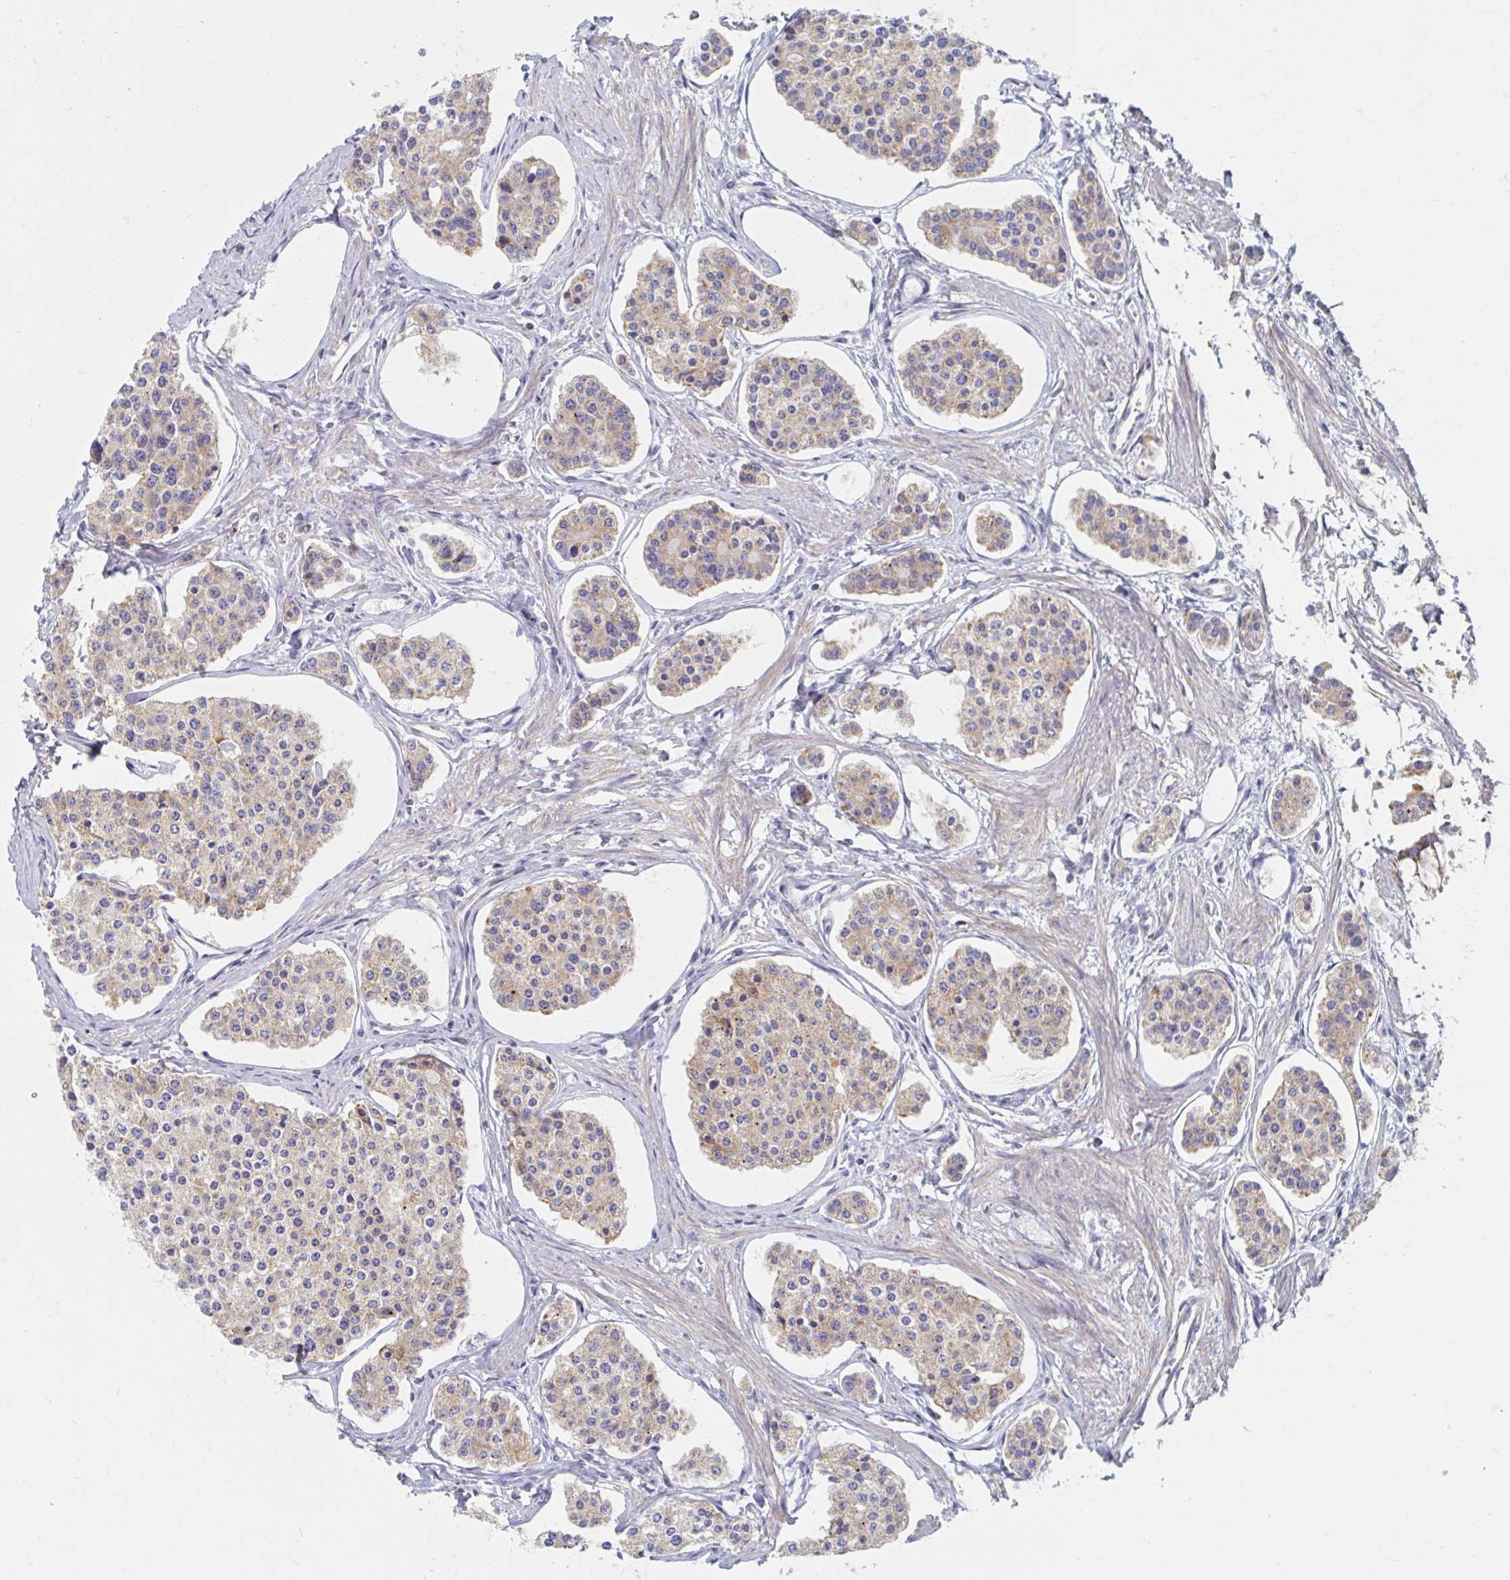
{"staining": {"intensity": "weak", "quantity": ">75%", "location": "cytoplasmic/membranous"}, "tissue": "carcinoid", "cell_type": "Tumor cells", "image_type": "cancer", "snomed": [{"axis": "morphology", "description": "Carcinoid, malignant, NOS"}, {"axis": "topography", "description": "Small intestine"}], "caption": "Carcinoid stained with a protein marker shows weak staining in tumor cells.", "gene": "MAVS", "patient": {"sex": "female", "age": 65}}